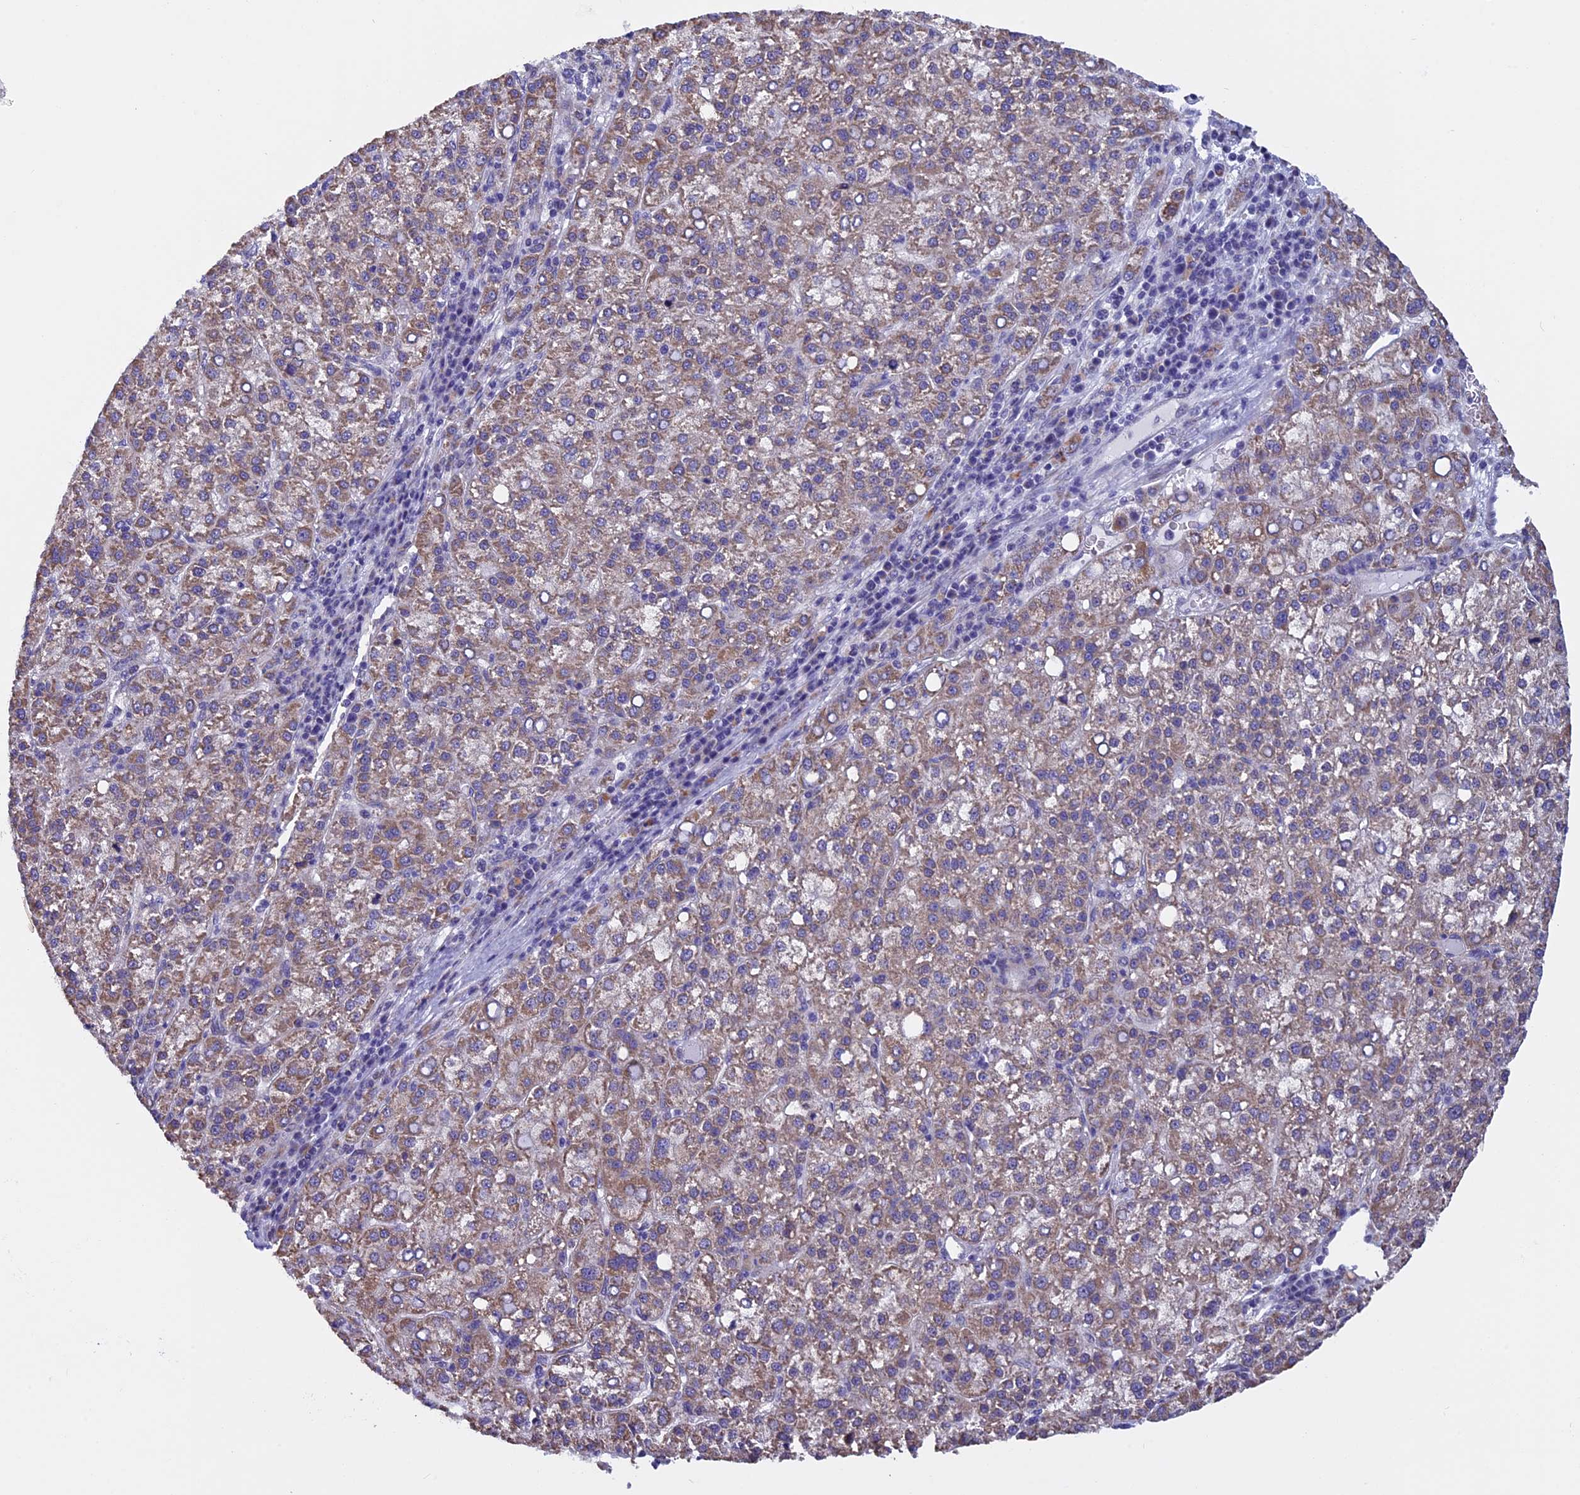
{"staining": {"intensity": "moderate", "quantity": ">75%", "location": "cytoplasmic/membranous"}, "tissue": "liver cancer", "cell_type": "Tumor cells", "image_type": "cancer", "snomed": [{"axis": "morphology", "description": "Carcinoma, Hepatocellular, NOS"}, {"axis": "topography", "description": "Liver"}], "caption": "Hepatocellular carcinoma (liver) was stained to show a protein in brown. There is medium levels of moderate cytoplasmic/membranous positivity in about >75% of tumor cells. (DAB IHC with brightfield microscopy, high magnification).", "gene": "ZNF317", "patient": {"sex": "female", "age": 58}}